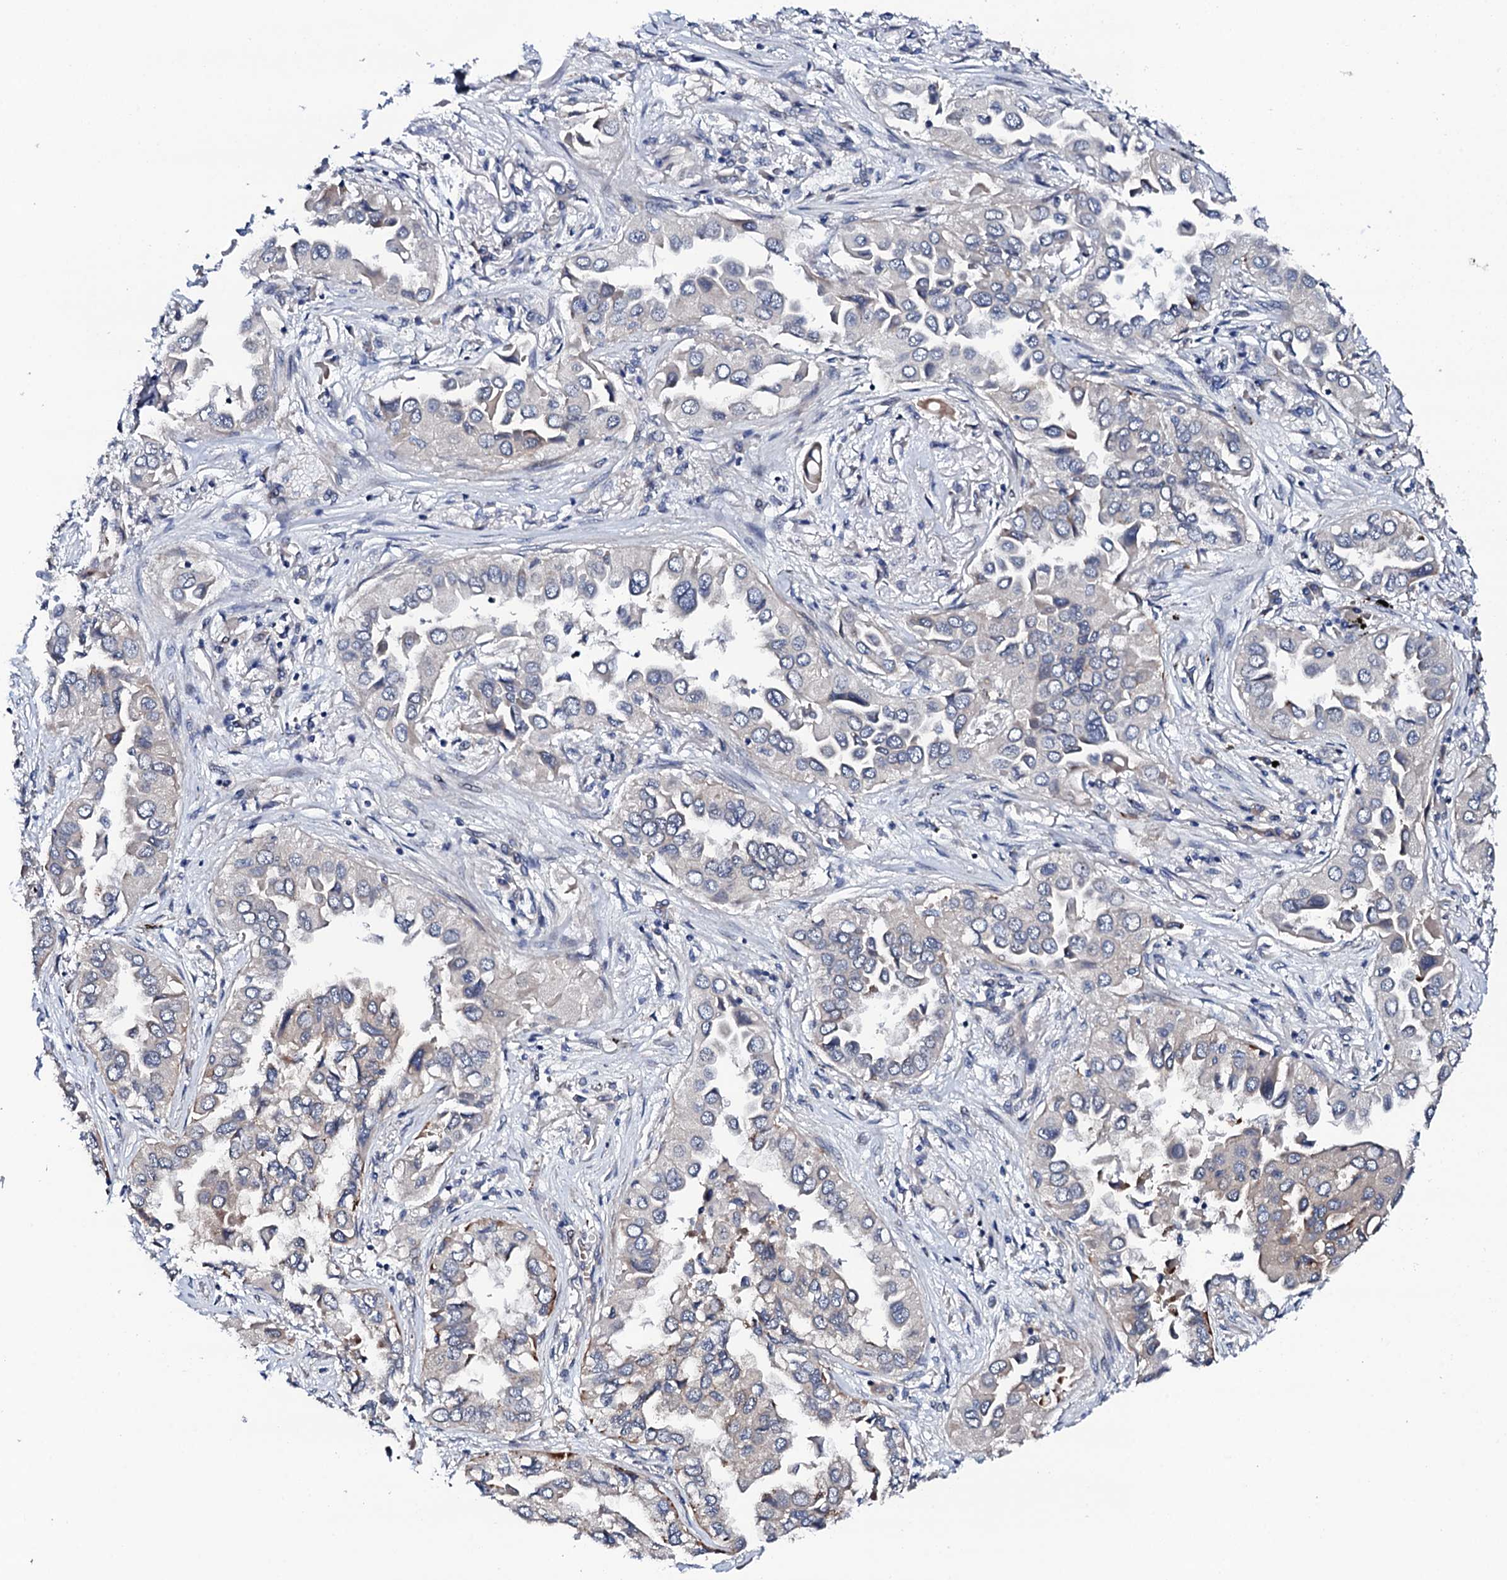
{"staining": {"intensity": "moderate", "quantity": "<25%", "location": "cytoplasmic/membranous"}, "tissue": "lung cancer", "cell_type": "Tumor cells", "image_type": "cancer", "snomed": [{"axis": "morphology", "description": "Adenocarcinoma, NOS"}, {"axis": "topography", "description": "Lung"}], "caption": "IHC of adenocarcinoma (lung) shows low levels of moderate cytoplasmic/membranous positivity in approximately <25% of tumor cells. (brown staining indicates protein expression, while blue staining denotes nuclei).", "gene": "CIAO2A", "patient": {"sex": "female", "age": 76}}